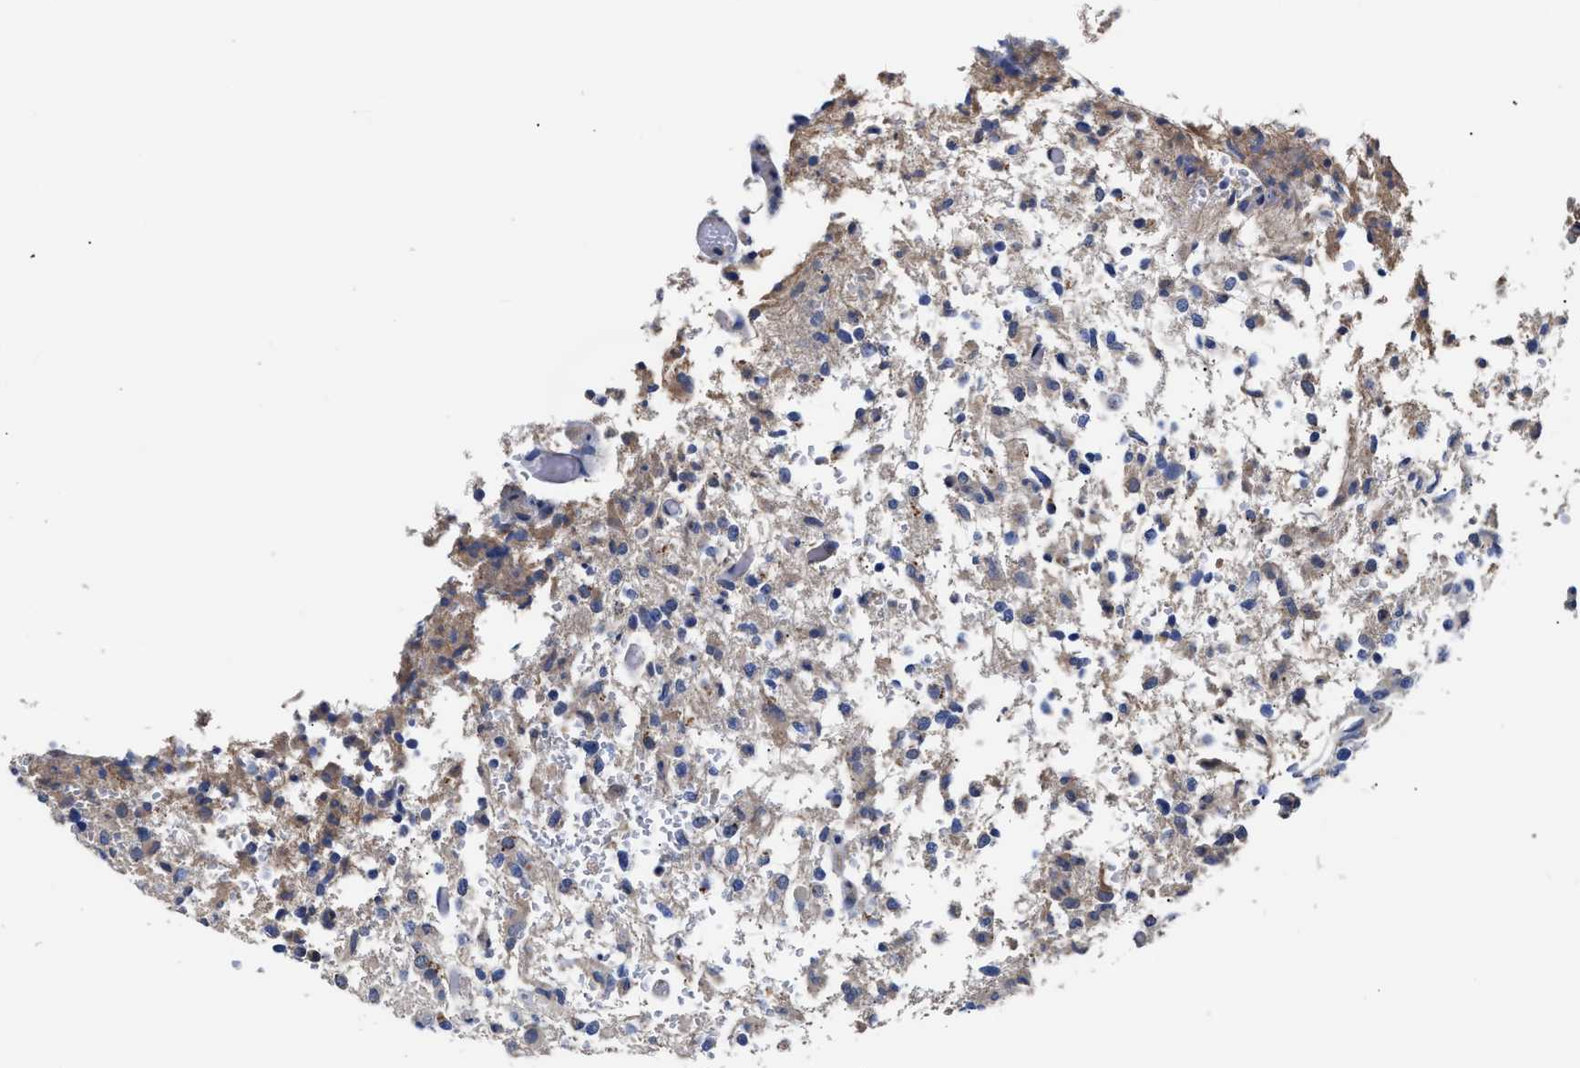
{"staining": {"intensity": "negative", "quantity": "none", "location": "none"}, "tissue": "glioma", "cell_type": "Tumor cells", "image_type": "cancer", "snomed": [{"axis": "morphology", "description": "Glioma, malignant, High grade"}, {"axis": "topography", "description": "Brain"}], "caption": "Immunohistochemistry (IHC) image of malignant glioma (high-grade) stained for a protein (brown), which displays no expression in tumor cells.", "gene": "CCDC146", "patient": {"sex": "female", "age": 57}}